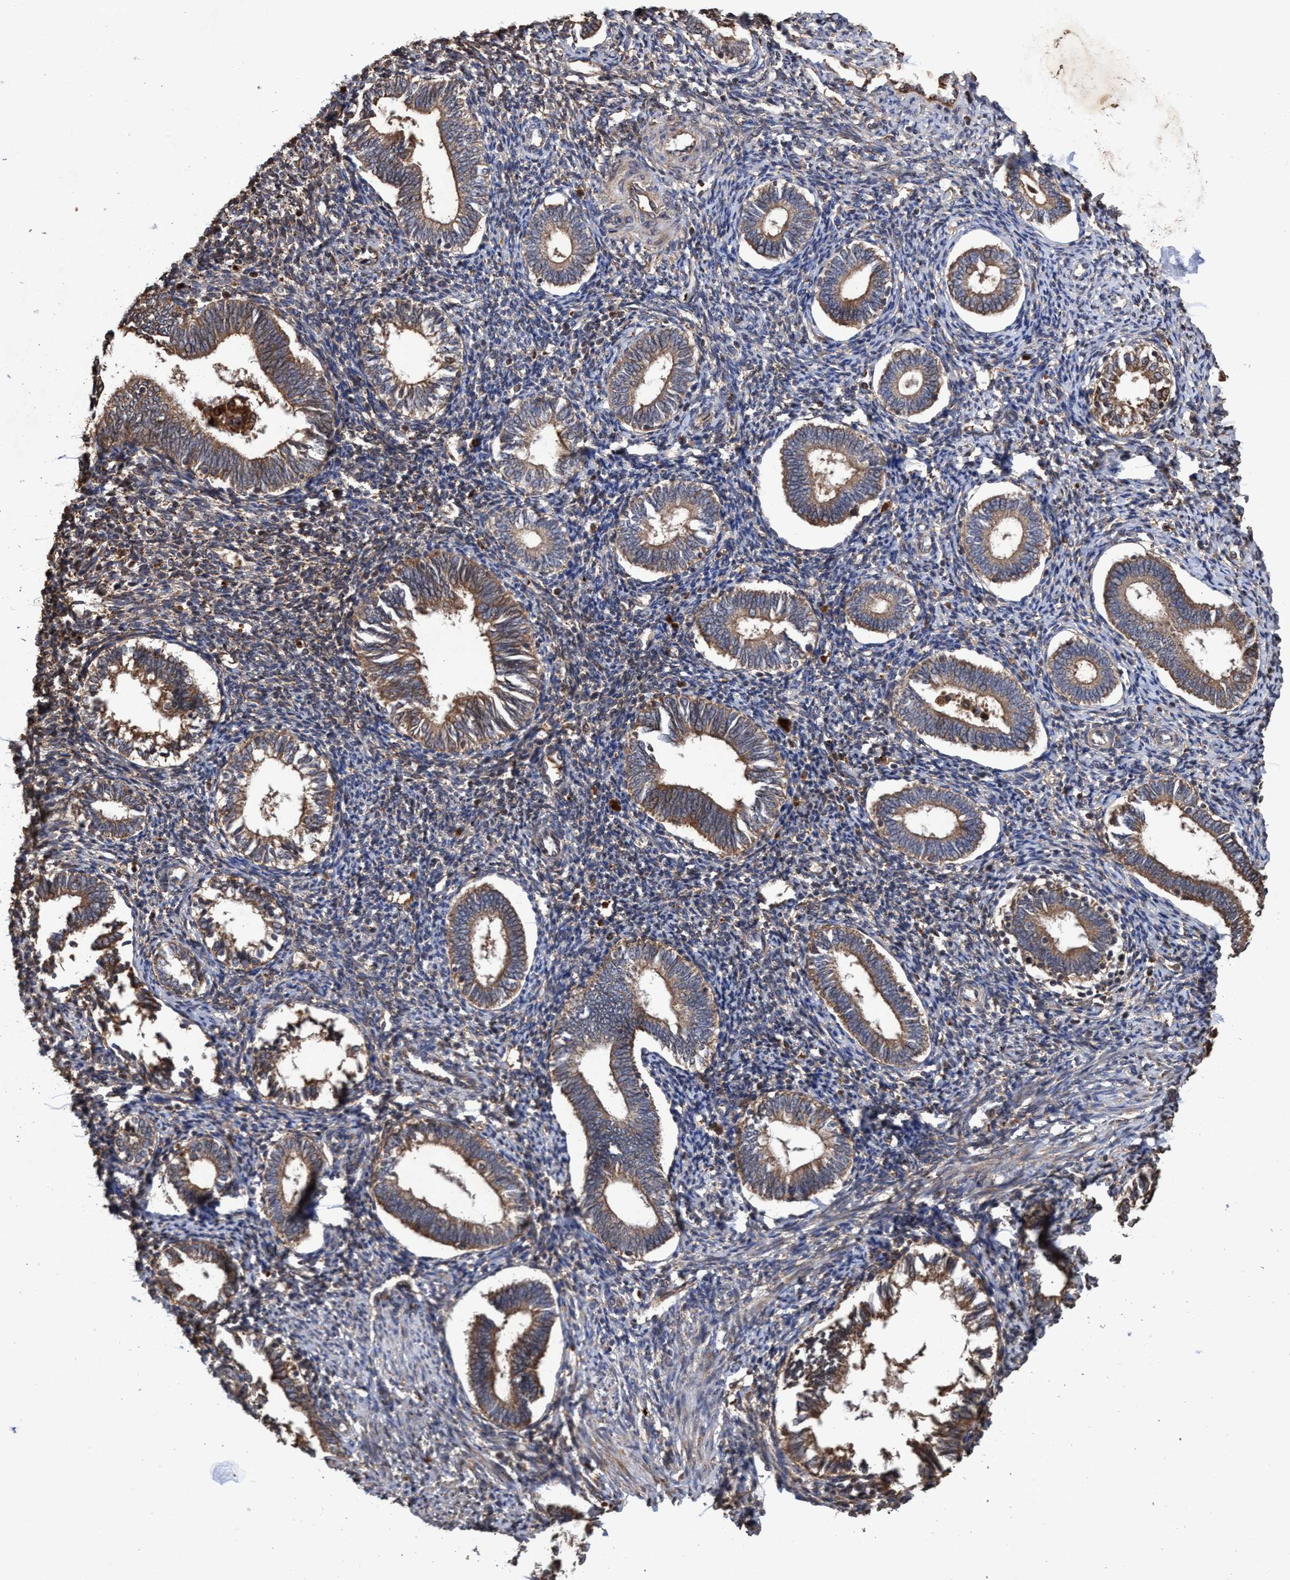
{"staining": {"intensity": "moderate", "quantity": "25%-75%", "location": "cytoplasmic/membranous"}, "tissue": "endometrium", "cell_type": "Cells in endometrial stroma", "image_type": "normal", "snomed": [{"axis": "morphology", "description": "Normal tissue, NOS"}, {"axis": "topography", "description": "Endometrium"}], "caption": "Immunohistochemistry (IHC) staining of unremarkable endometrium, which exhibits medium levels of moderate cytoplasmic/membranous positivity in approximately 25%-75% of cells in endometrial stroma indicating moderate cytoplasmic/membranous protein positivity. The staining was performed using DAB (brown) for protein detection and nuclei were counterstained in hematoxylin (blue).", "gene": "CHMP6", "patient": {"sex": "female", "age": 41}}